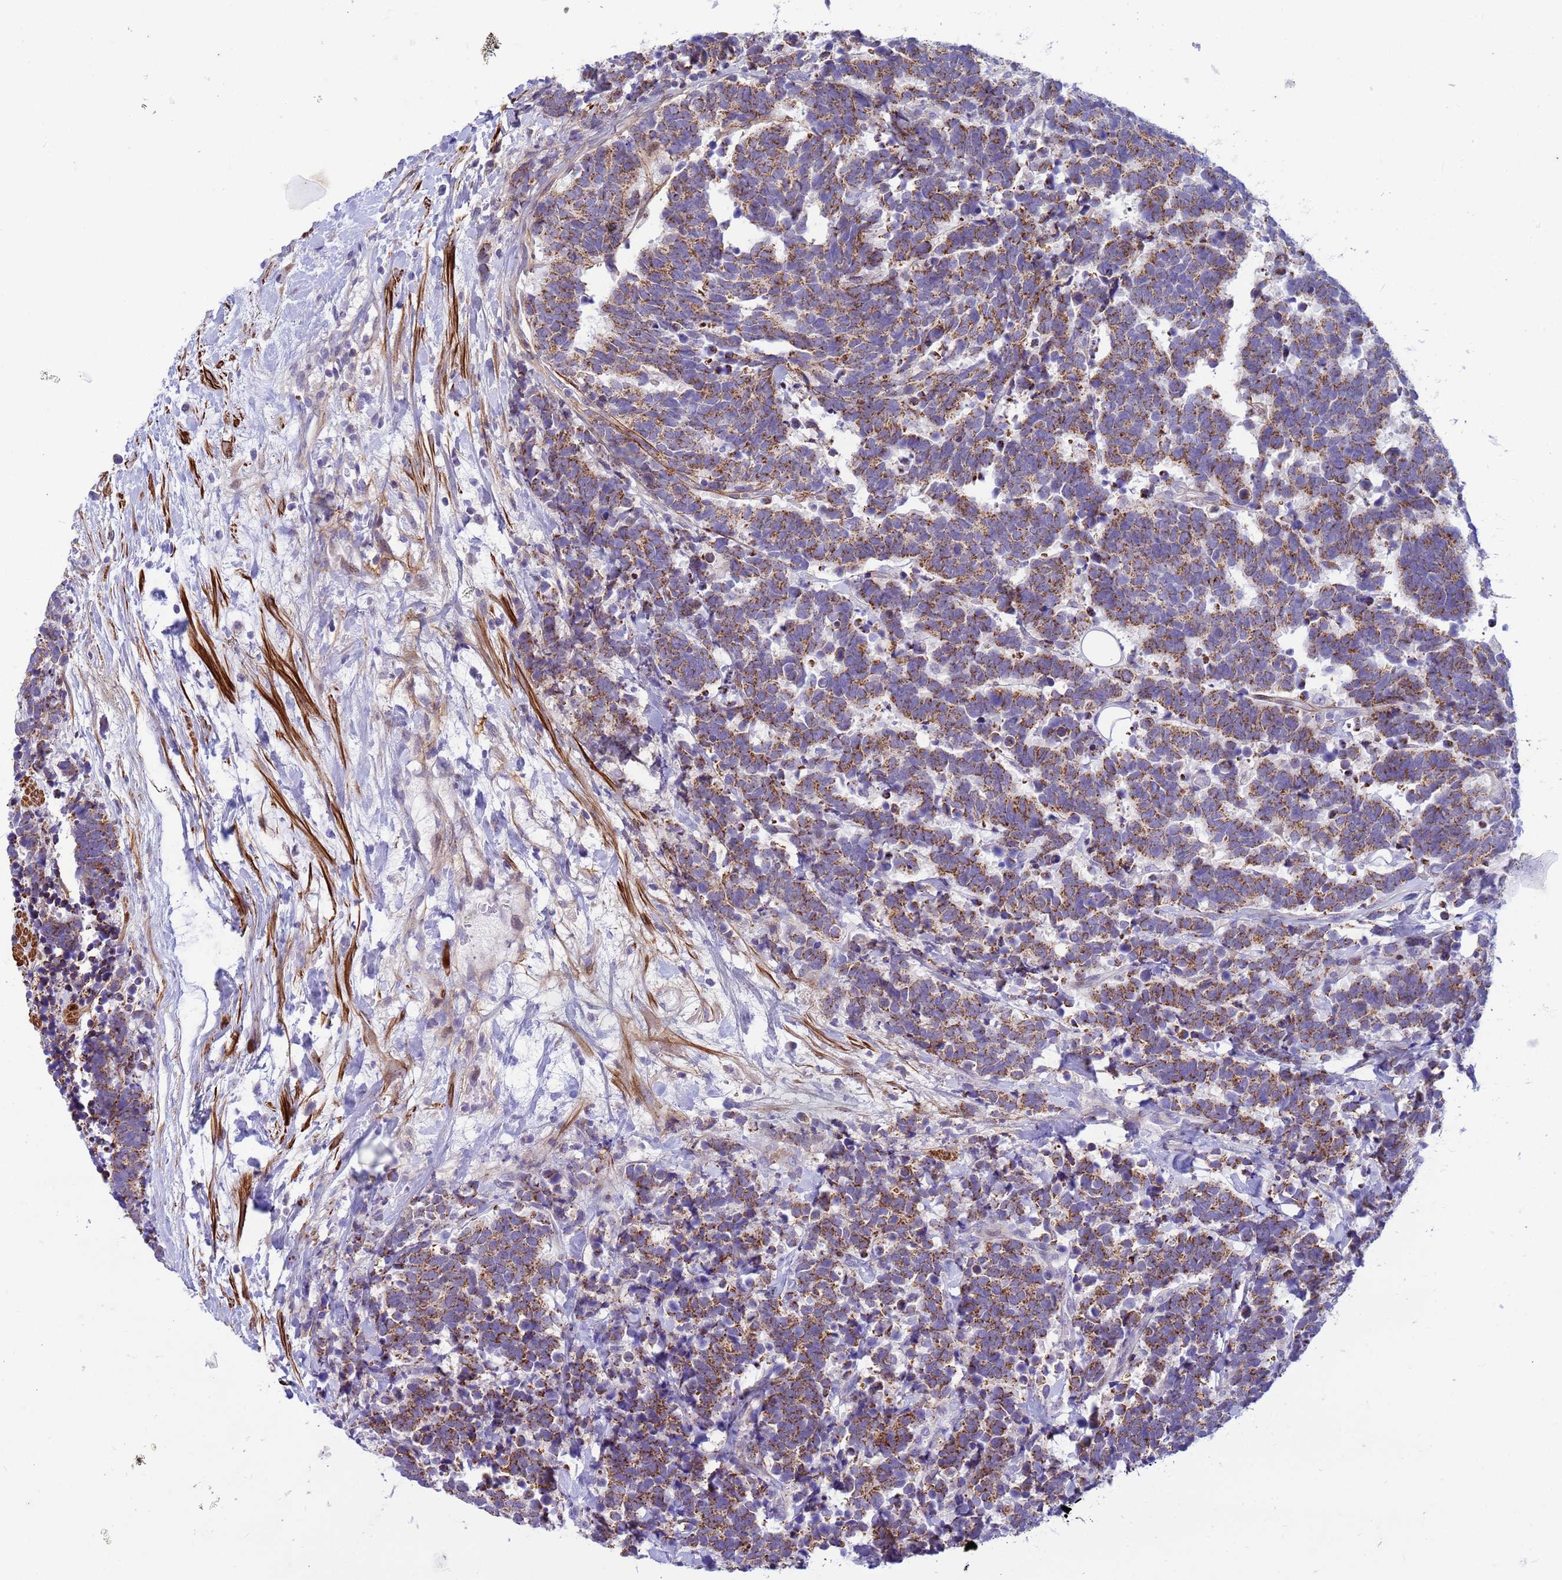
{"staining": {"intensity": "moderate", "quantity": ">75%", "location": "cytoplasmic/membranous"}, "tissue": "carcinoid", "cell_type": "Tumor cells", "image_type": "cancer", "snomed": [{"axis": "morphology", "description": "Carcinoma, NOS"}, {"axis": "morphology", "description": "Carcinoid, malignant, NOS"}, {"axis": "topography", "description": "Prostate"}], "caption": "Immunohistochemistry (IHC) of human carcinoid (malignant) demonstrates medium levels of moderate cytoplasmic/membranous positivity in about >75% of tumor cells. Immunohistochemistry stains the protein of interest in brown and the nuclei are stained blue.", "gene": "P2RX7", "patient": {"sex": "male", "age": 57}}